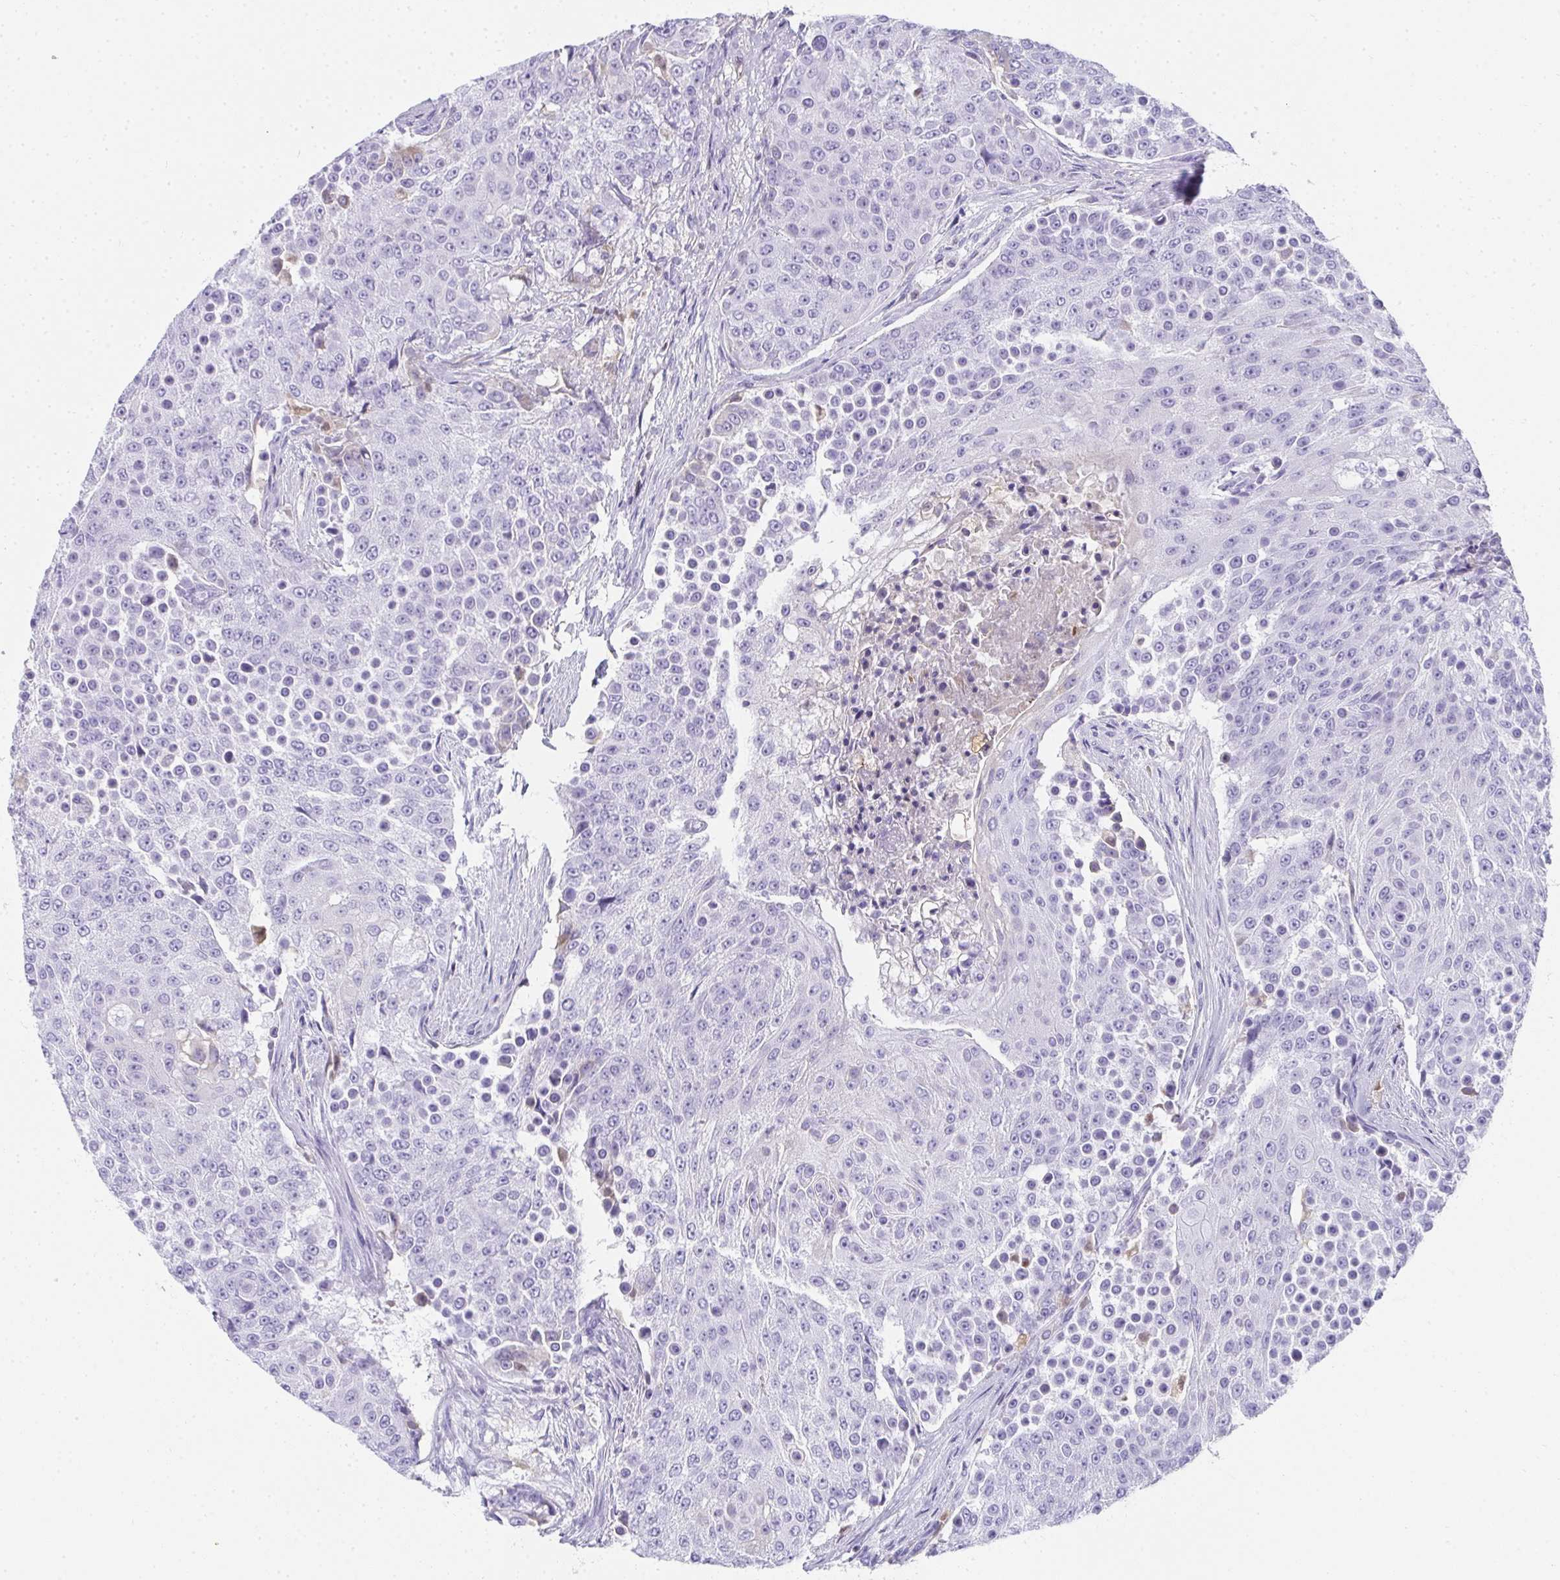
{"staining": {"intensity": "negative", "quantity": "none", "location": "none"}, "tissue": "urothelial cancer", "cell_type": "Tumor cells", "image_type": "cancer", "snomed": [{"axis": "morphology", "description": "Urothelial carcinoma, High grade"}, {"axis": "topography", "description": "Urinary bladder"}], "caption": "Immunohistochemistry (IHC) of urothelial cancer shows no positivity in tumor cells.", "gene": "ZSWIM3", "patient": {"sex": "female", "age": 63}}